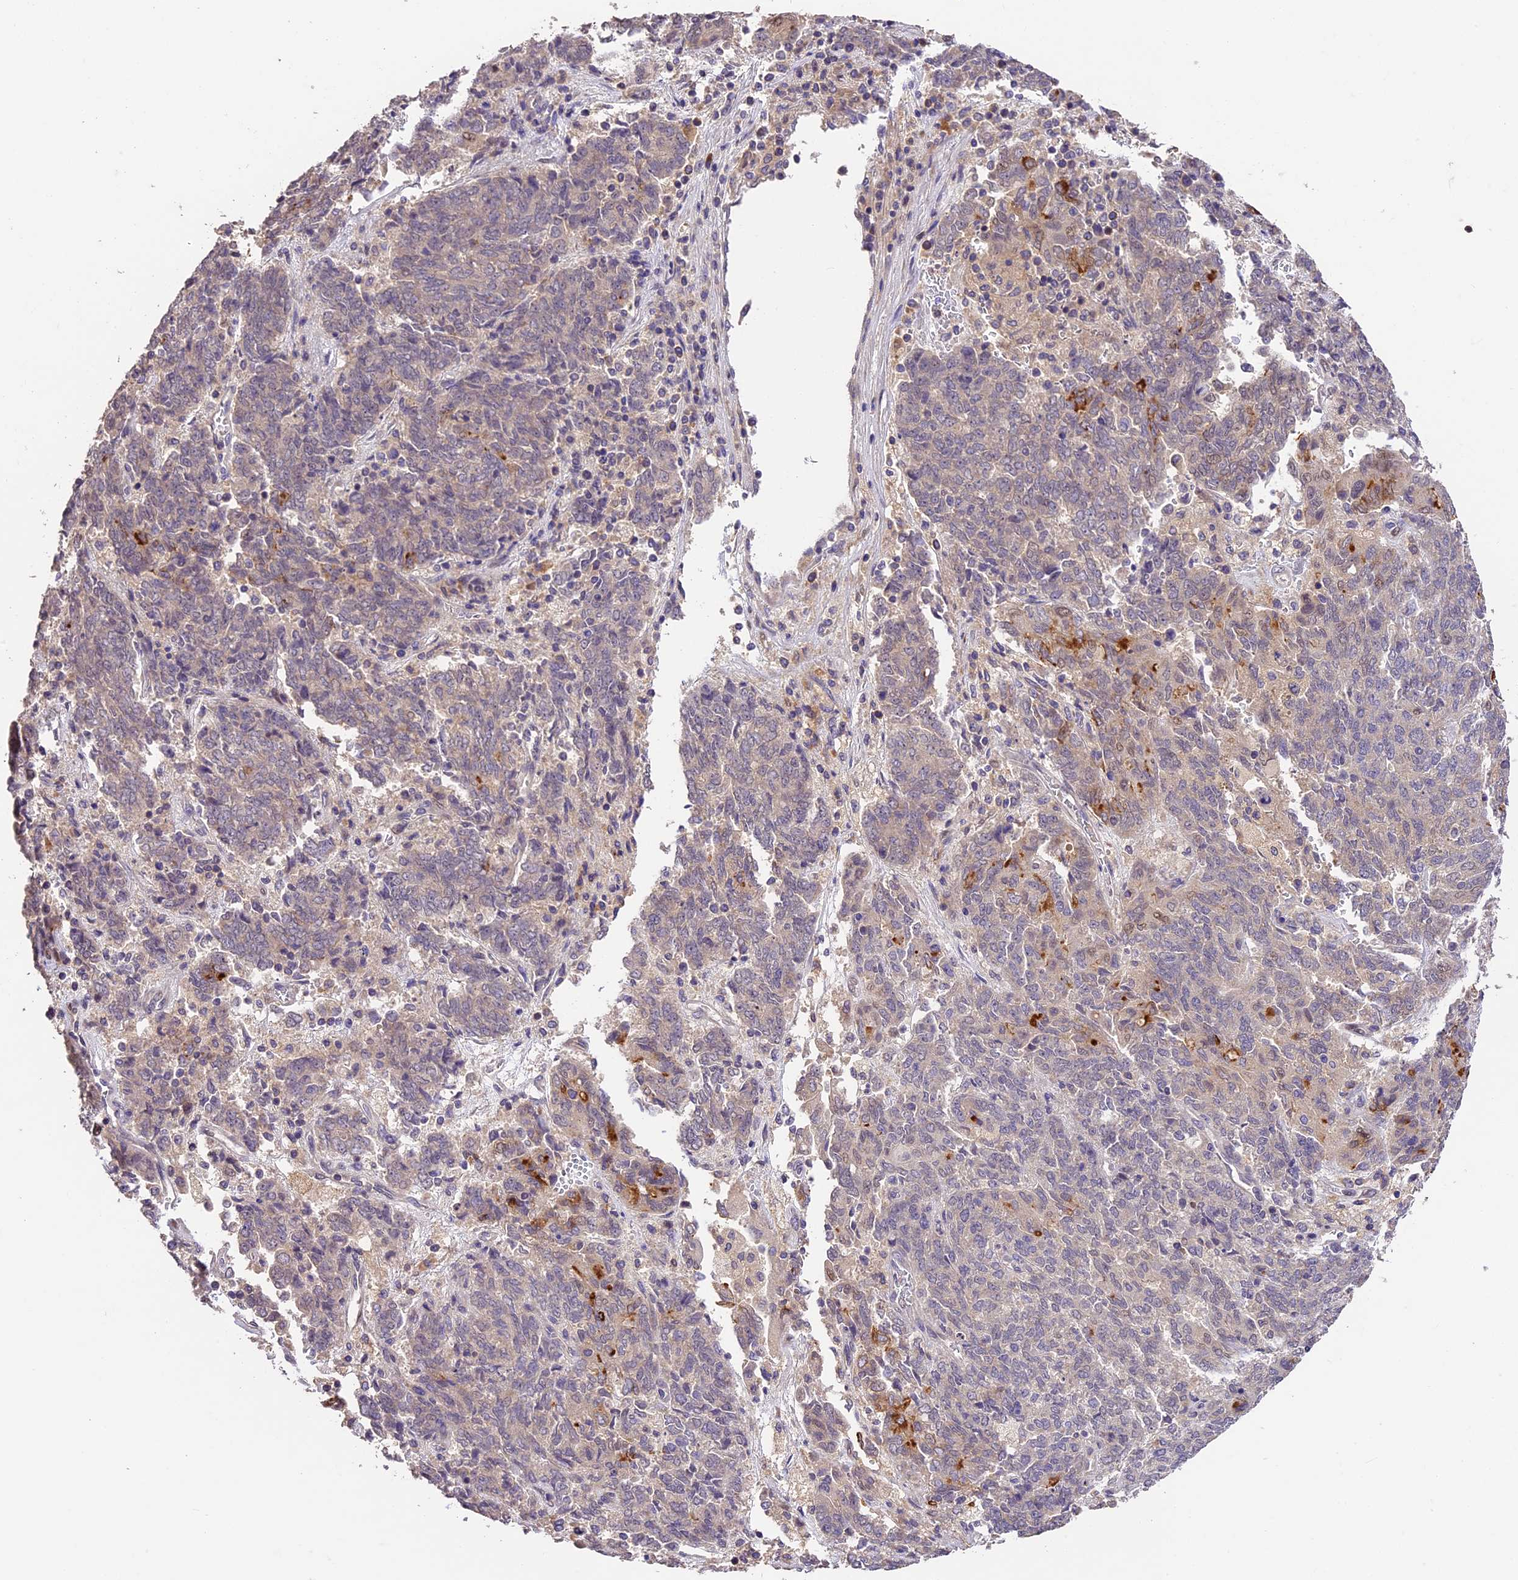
{"staining": {"intensity": "negative", "quantity": "none", "location": "none"}, "tissue": "endometrial cancer", "cell_type": "Tumor cells", "image_type": "cancer", "snomed": [{"axis": "morphology", "description": "Adenocarcinoma, NOS"}, {"axis": "topography", "description": "Endometrium"}], "caption": "DAB immunohistochemical staining of adenocarcinoma (endometrial) shows no significant expression in tumor cells.", "gene": "DGKH", "patient": {"sex": "female", "age": 80}}